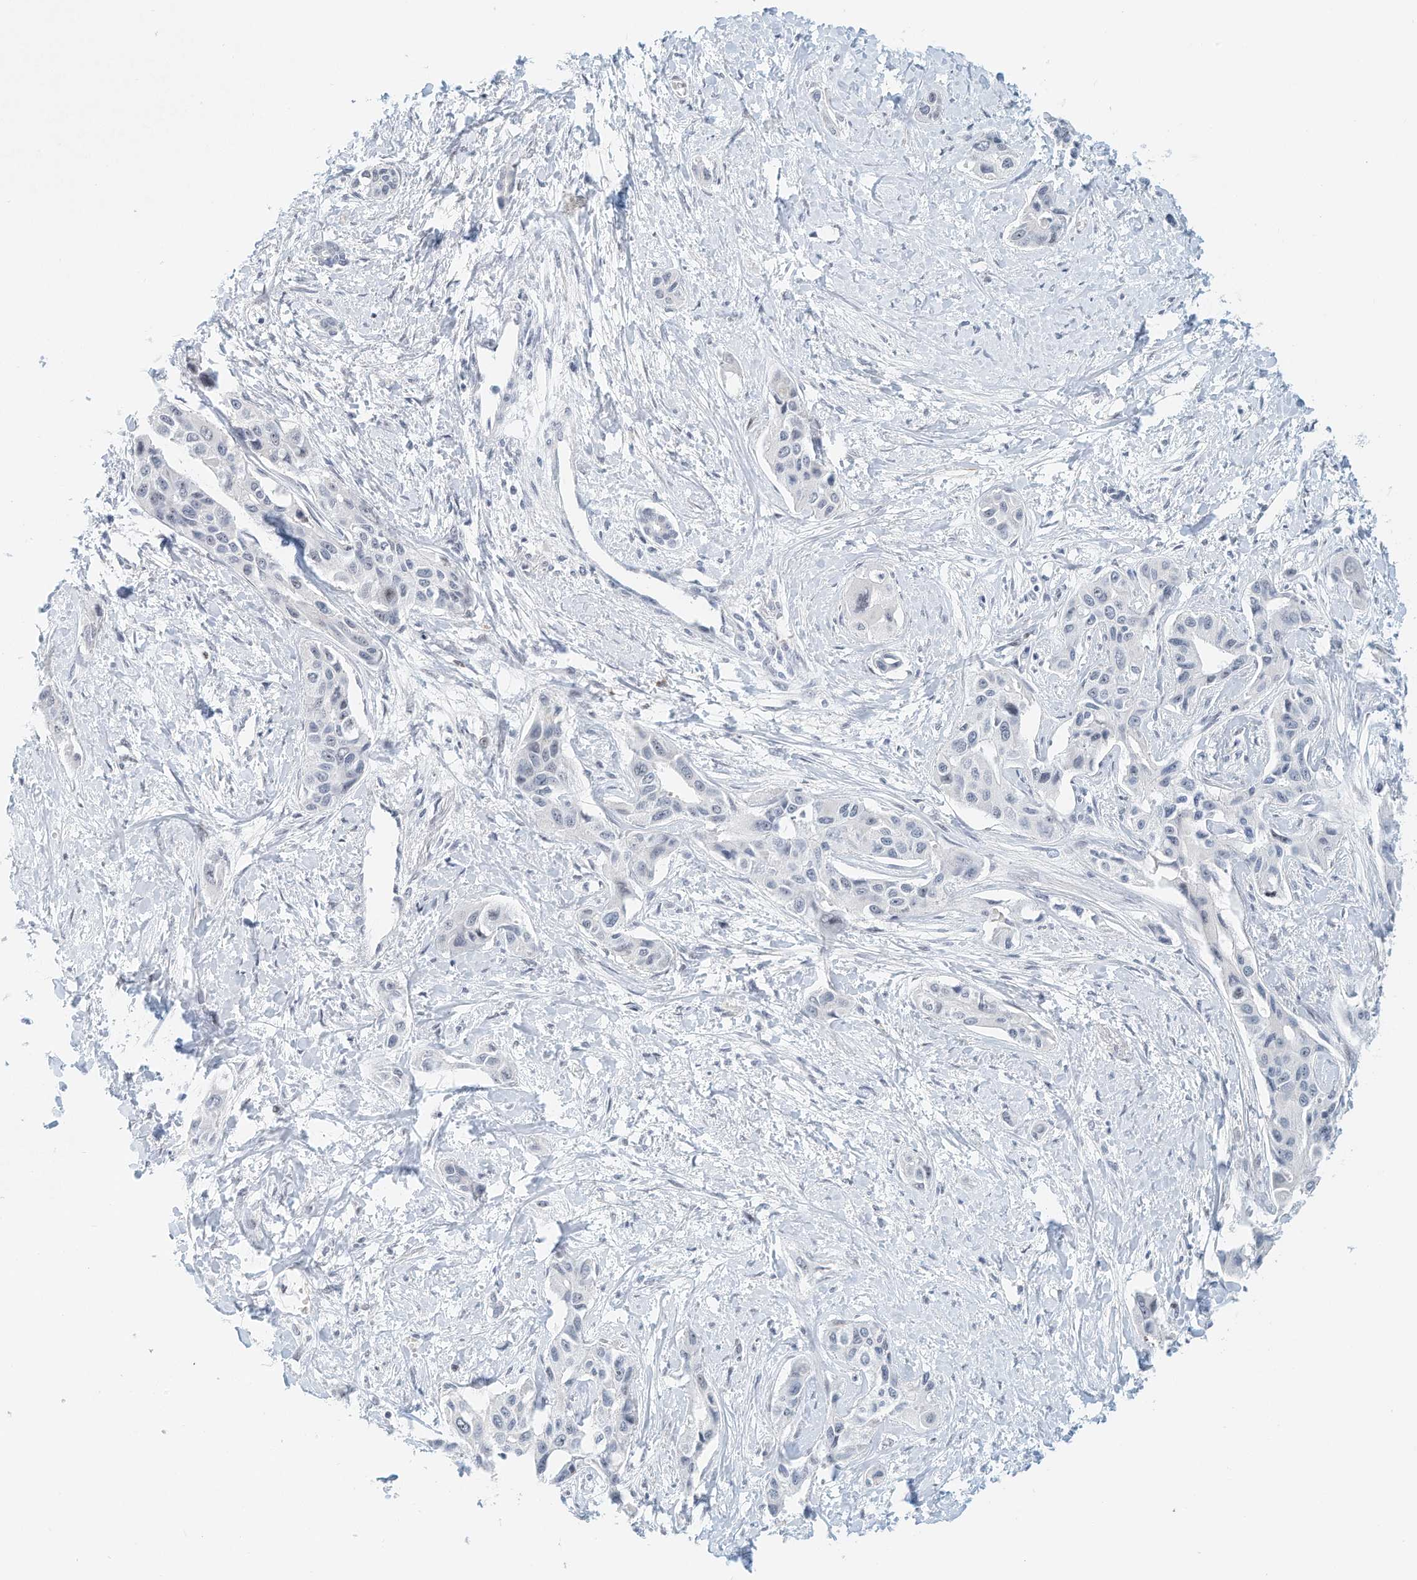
{"staining": {"intensity": "negative", "quantity": "none", "location": "none"}, "tissue": "liver cancer", "cell_type": "Tumor cells", "image_type": "cancer", "snomed": [{"axis": "morphology", "description": "Cholangiocarcinoma"}, {"axis": "topography", "description": "Liver"}], "caption": "Cholangiocarcinoma (liver) was stained to show a protein in brown. There is no significant positivity in tumor cells.", "gene": "ARHGAP28", "patient": {"sex": "male", "age": 59}}